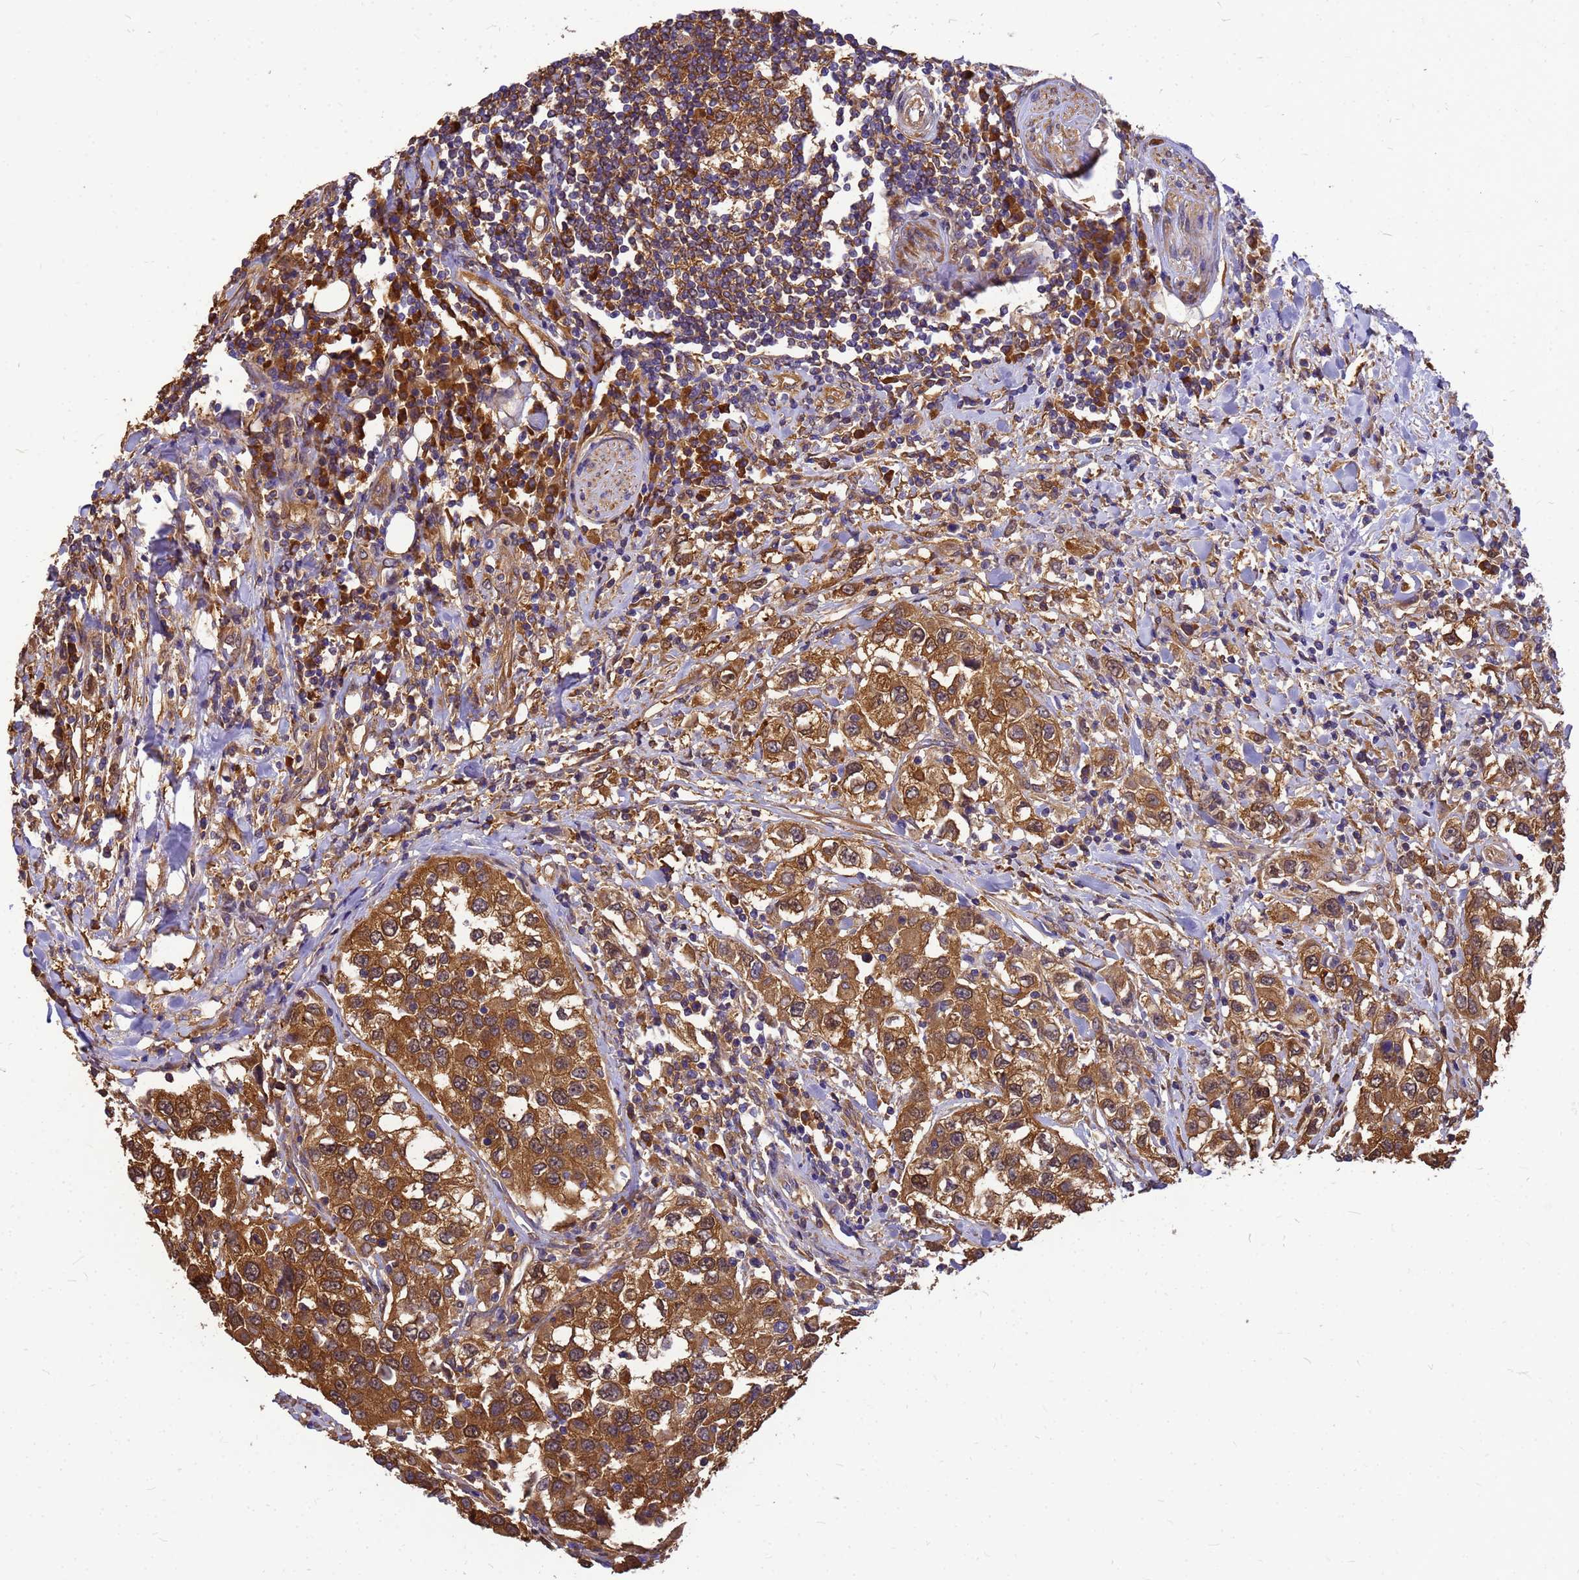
{"staining": {"intensity": "moderate", "quantity": ">75%", "location": "cytoplasmic/membranous"}, "tissue": "urothelial cancer", "cell_type": "Tumor cells", "image_type": "cancer", "snomed": [{"axis": "morphology", "description": "Urothelial carcinoma, High grade"}, {"axis": "topography", "description": "Urinary bladder"}], "caption": "Protein expression analysis of human high-grade urothelial carcinoma reveals moderate cytoplasmic/membranous positivity in approximately >75% of tumor cells.", "gene": "GID4", "patient": {"sex": "female", "age": 80}}